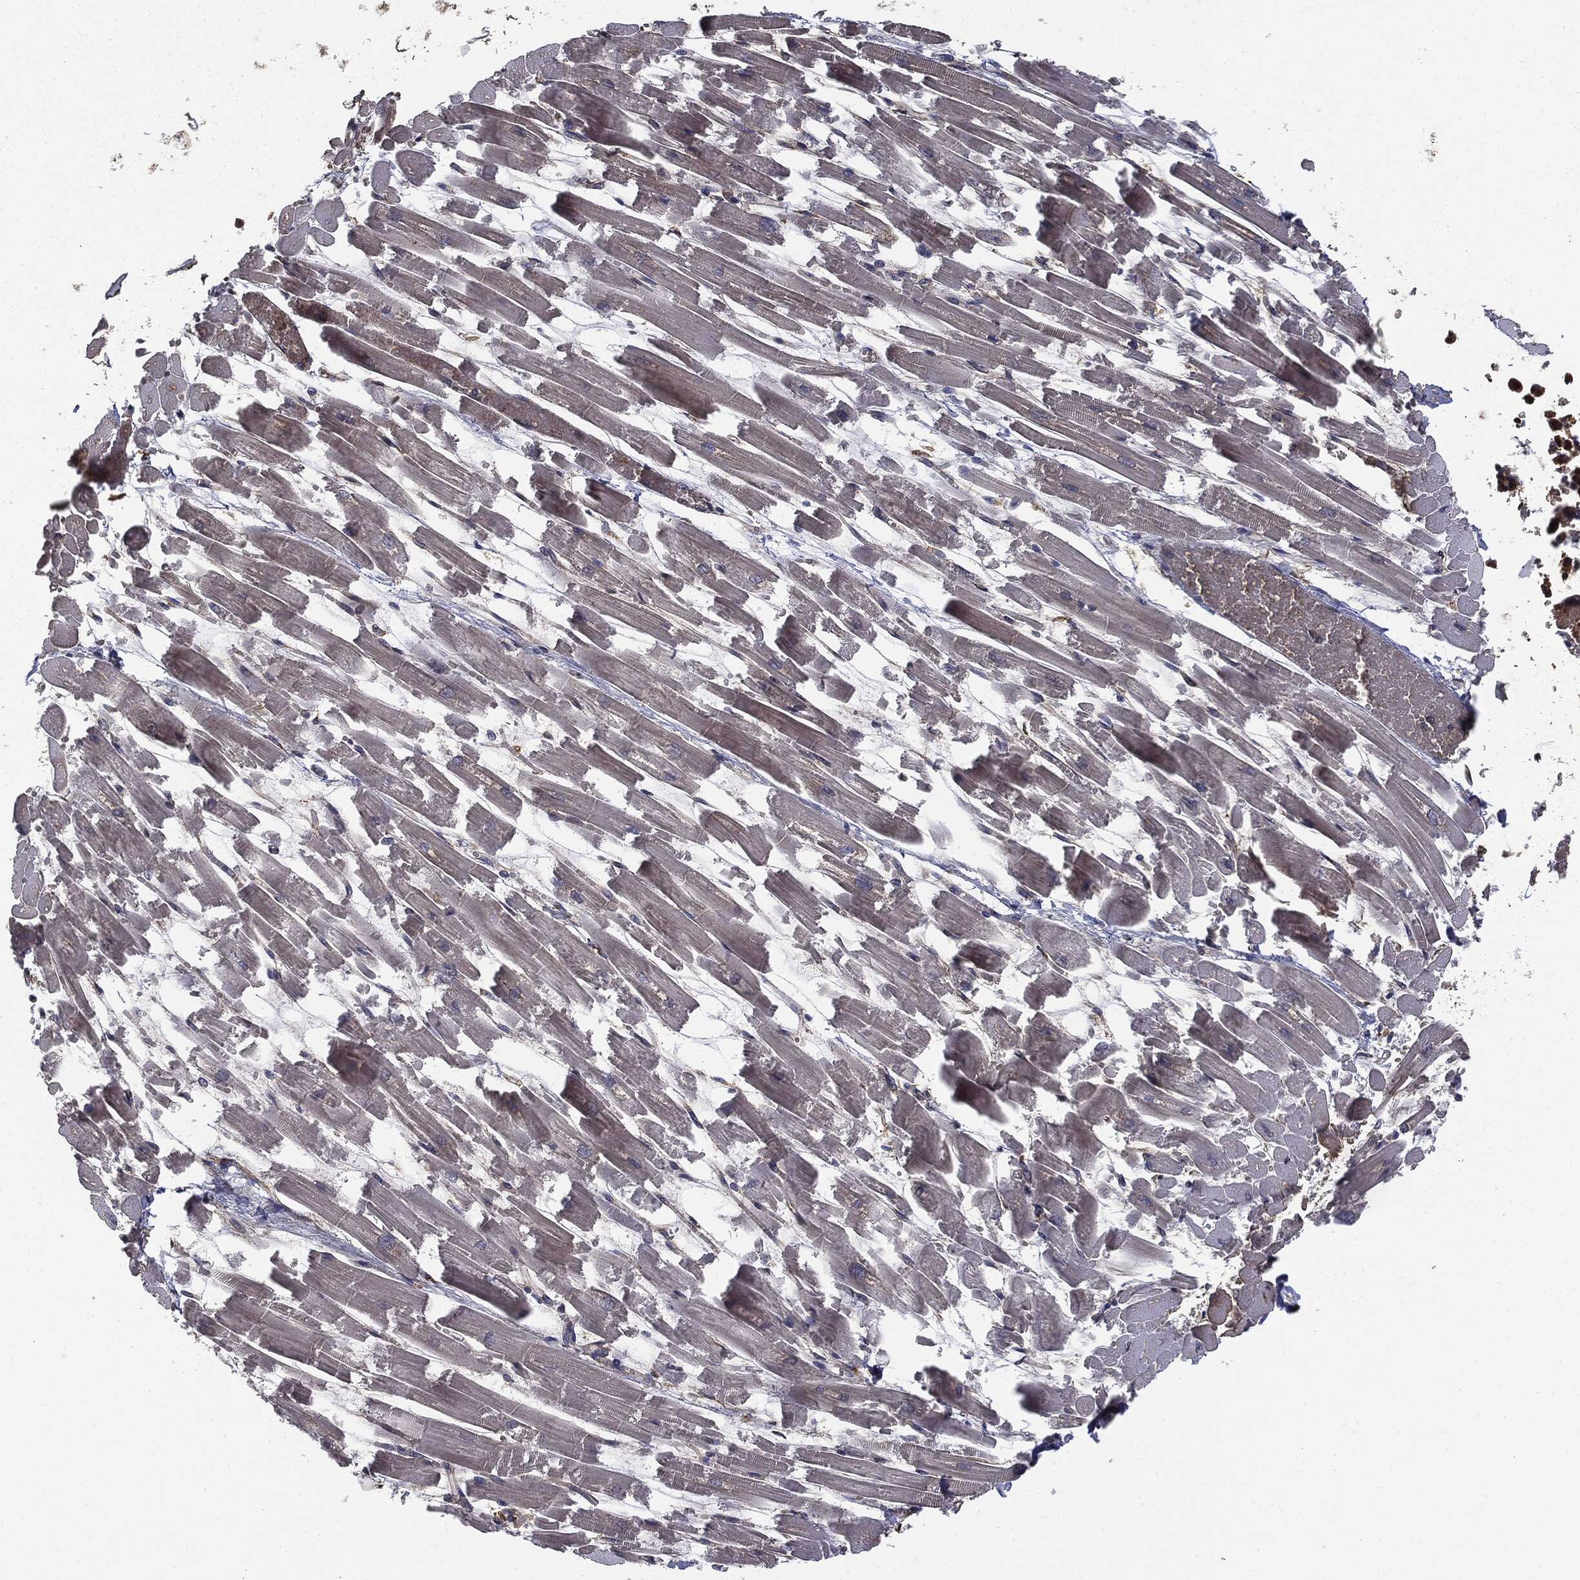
{"staining": {"intensity": "moderate", "quantity": "<25%", "location": "cytoplasmic/membranous"}, "tissue": "heart muscle", "cell_type": "Cardiomyocytes", "image_type": "normal", "snomed": [{"axis": "morphology", "description": "Normal tissue, NOS"}, {"axis": "topography", "description": "Heart"}], "caption": "Unremarkable heart muscle was stained to show a protein in brown. There is low levels of moderate cytoplasmic/membranous staining in approximately <25% of cardiomyocytes. The staining was performed using DAB (3,3'-diaminobenzidine), with brown indicating positive protein expression. Nuclei are stained blue with hematoxylin.", "gene": "EIF2AK2", "patient": {"sex": "female", "age": 52}}